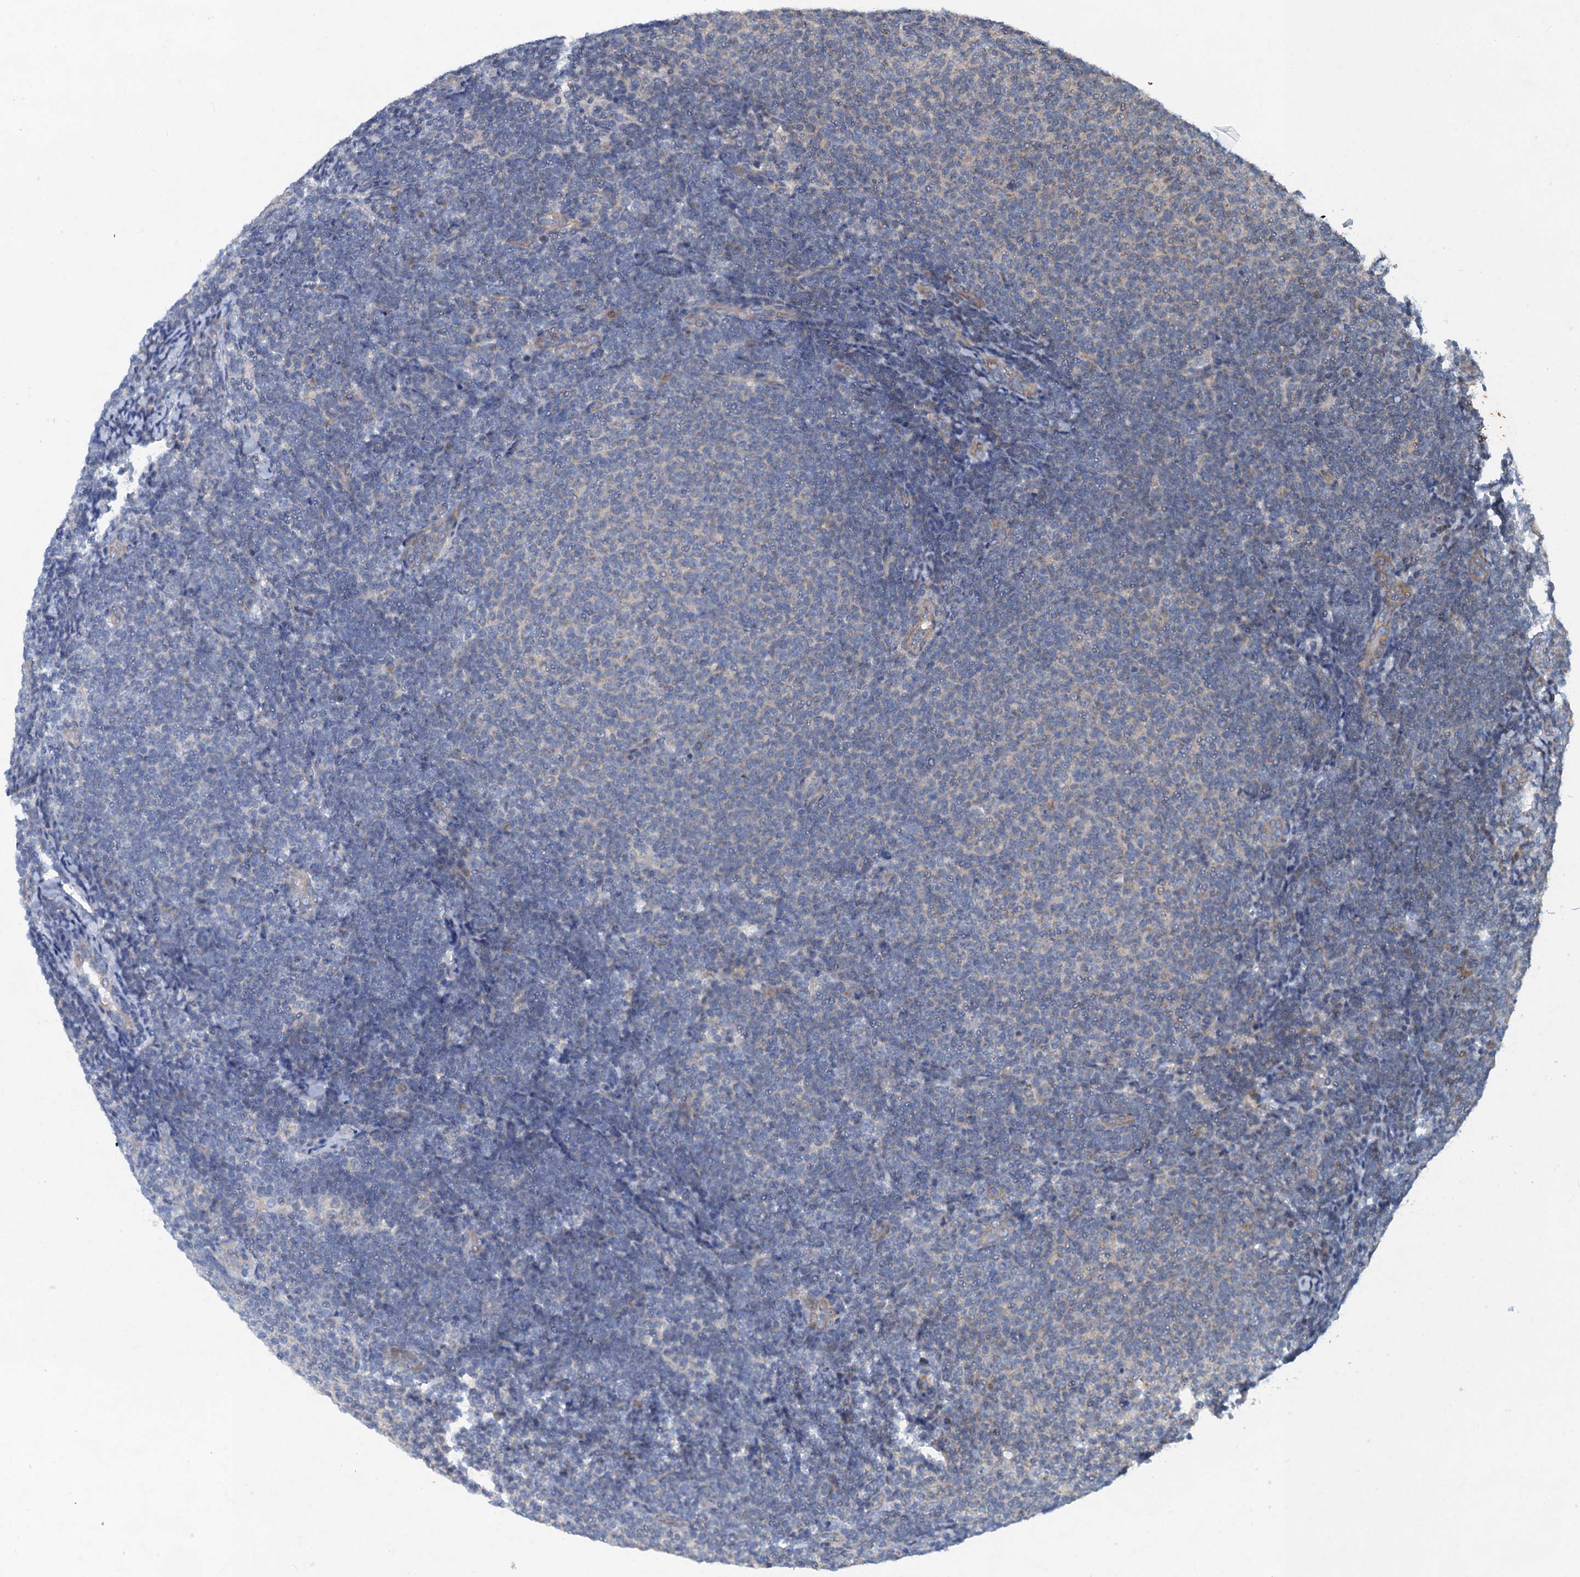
{"staining": {"intensity": "negative", "quantity": "none", "location": "none"}, "tissue": "lymphoma", "cell_type": "Tumor cells", "image_type": "cancer", "snomed": [{"axis": "morphology", "description": "Malignant lymphoma, non-Hodgkin's type, Low grade"}, {"axis": "topography", "description": "Lymph node"}], "caption": "IHC photomicrograph of human lymphoma stained for a protein (brown), which exhibits no expression in tumor cells.", "gene": "NBEA", "patient": {"sex": "male", "age": 66}}